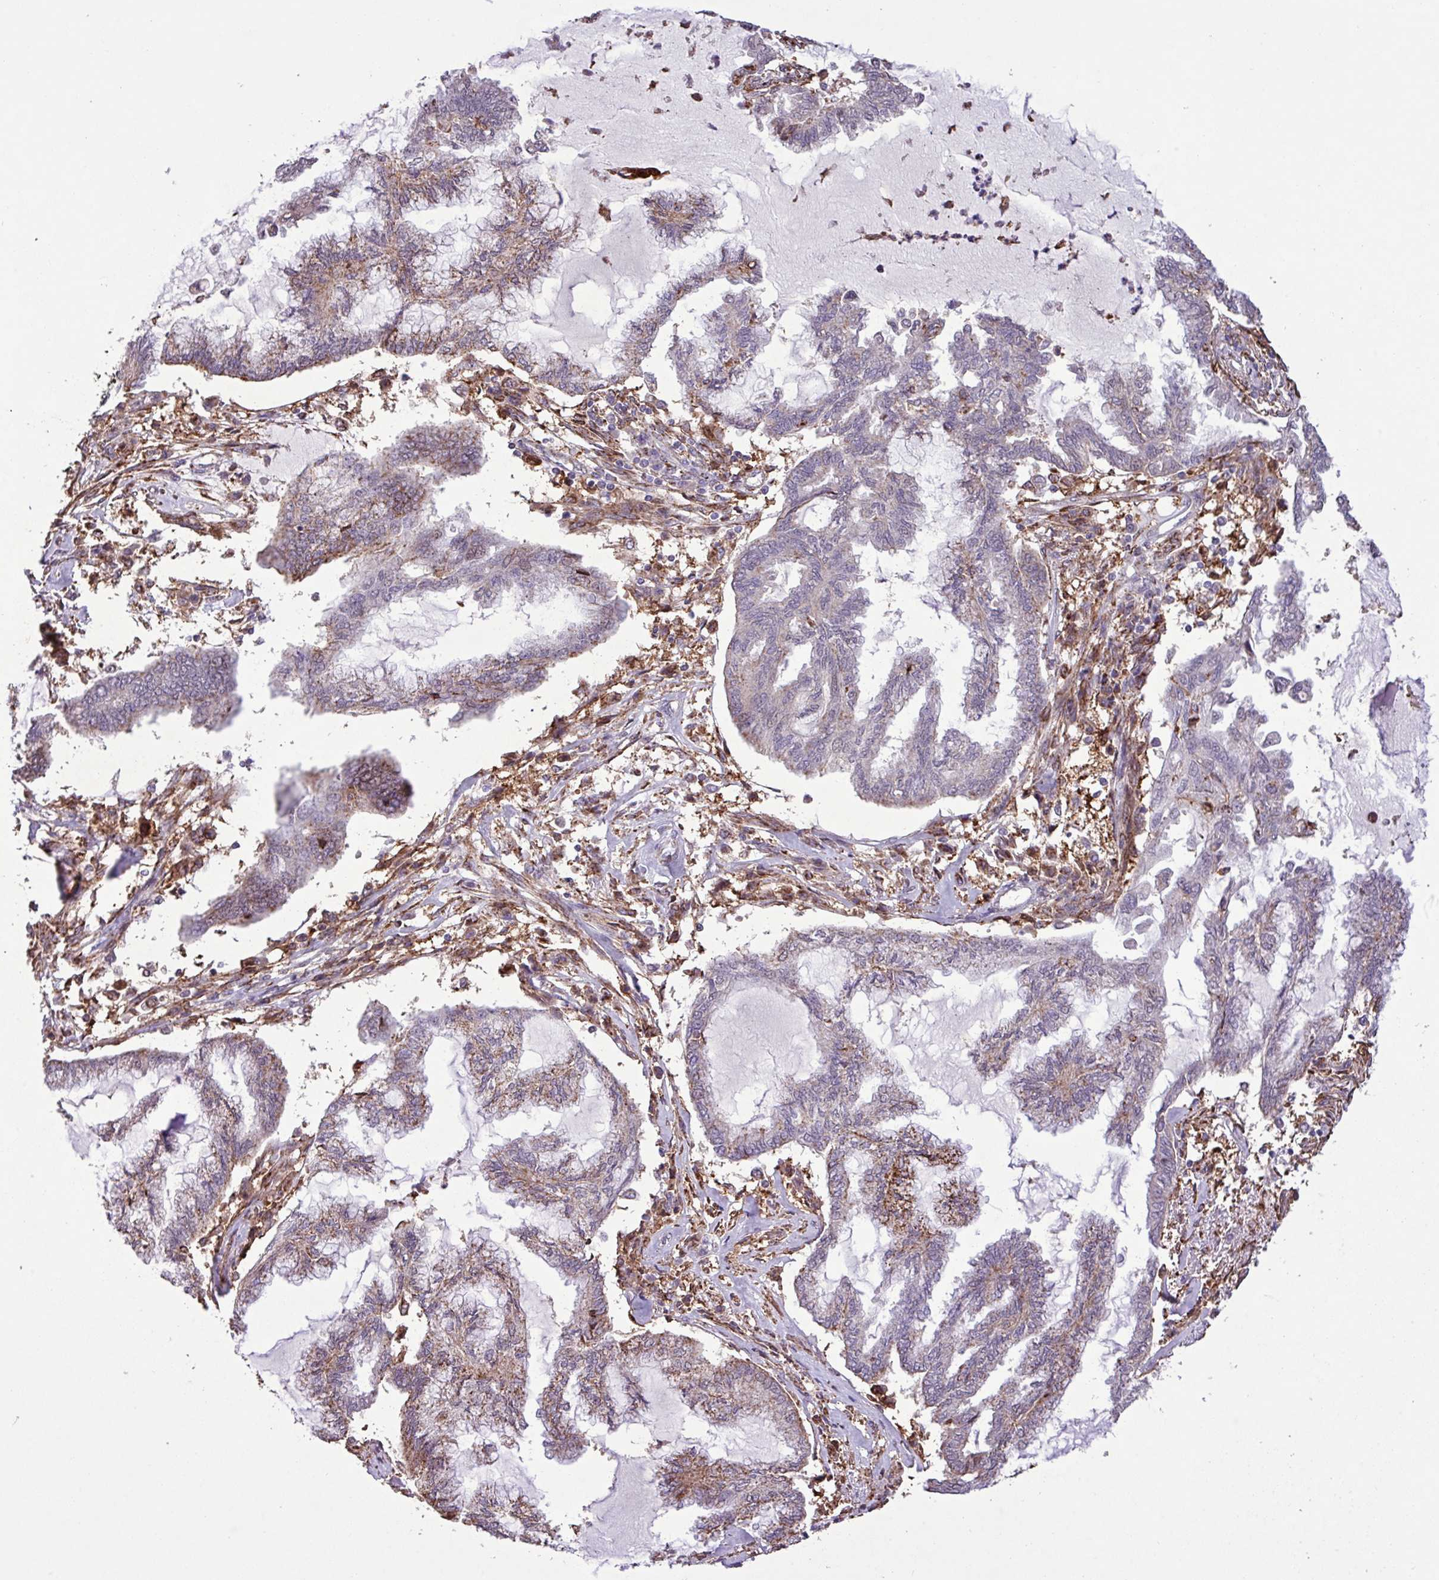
{"staining": {"intensity": "weak", "quantity": "25%-75%", "location": "cytoplasmic/membranous"}, "tissue": "endometrial cancer", "cell_type": "Tumor cells", "image_type": "cancer", "snomed": [{"axis": "morphology", "description": "Adenocarcinoma, NOS"}, {"axis": "topography", "description": "Endometrium"}], "caption": "Brown immunohistochemical staining in human endometrial cancer exhibits weak cytoplasmic/membranous positivity in approximately 25%-75% of tumor cells. (DAB (3,3'-diaminobenzidine) IHC with brightfield microscopy, high magnification).", "gene": "RPP25L", "patient": {"sex": "female", "age": 86}}